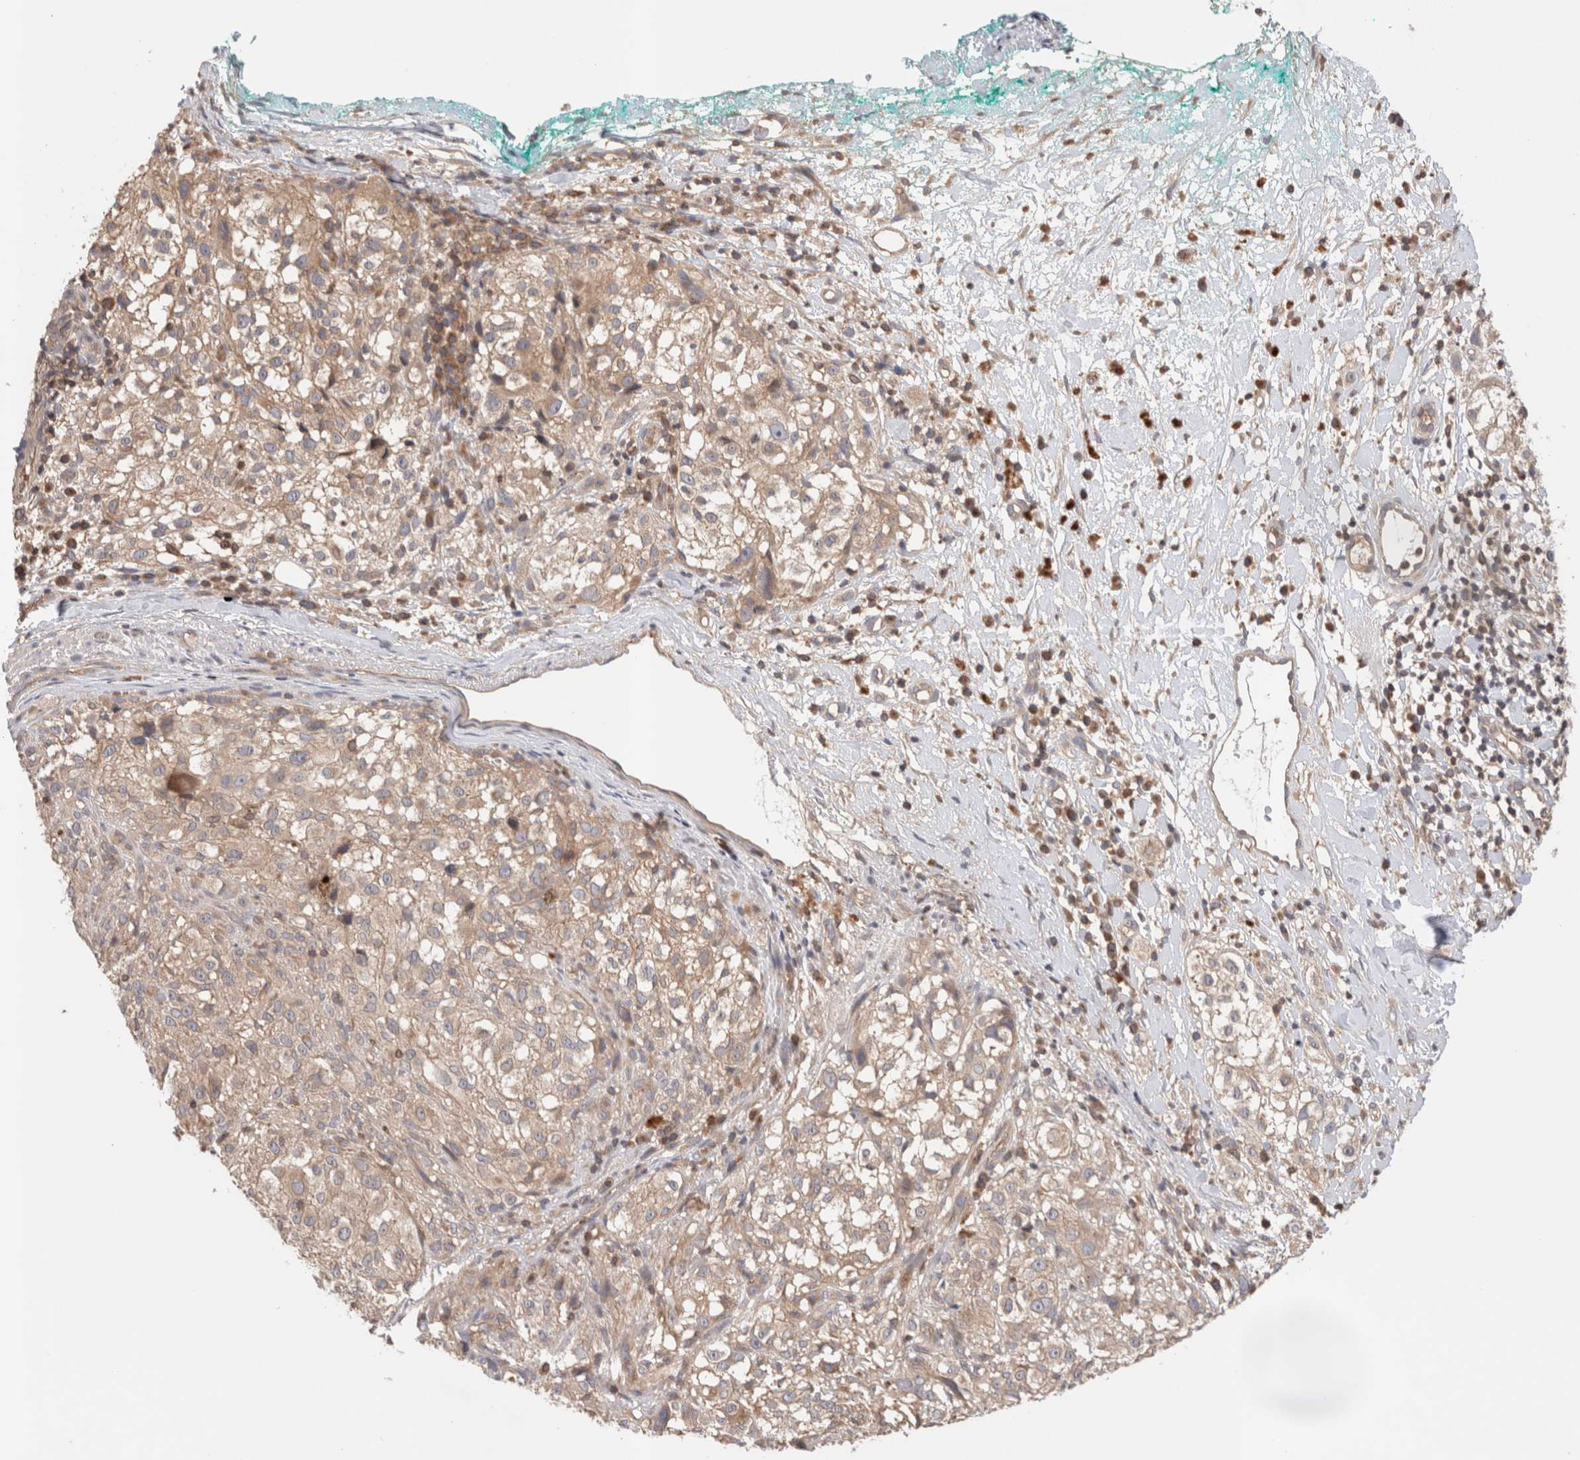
{"staining": {"intensity": "weak", "quantity": ">75%", "location": "cytoplasmic/membranous"}, "tissue": "melanoma", "cell_type": "Tumor cells", "image_type": "cancer", "snomed": [{"axis": "morphology", "description": "Necrosis, NOS"}, {"axis": "morphology", "description": "Malignant melanoma, NOS"}, {"axis": "topography", "description": "Skin"}], "caption": "Tumor cells display weak cytoplasmic/membranous expression in approximately >75% of cells in melanoma.", "gene": "SIKE1", "patient": {"sex": "female", "age": 87}}